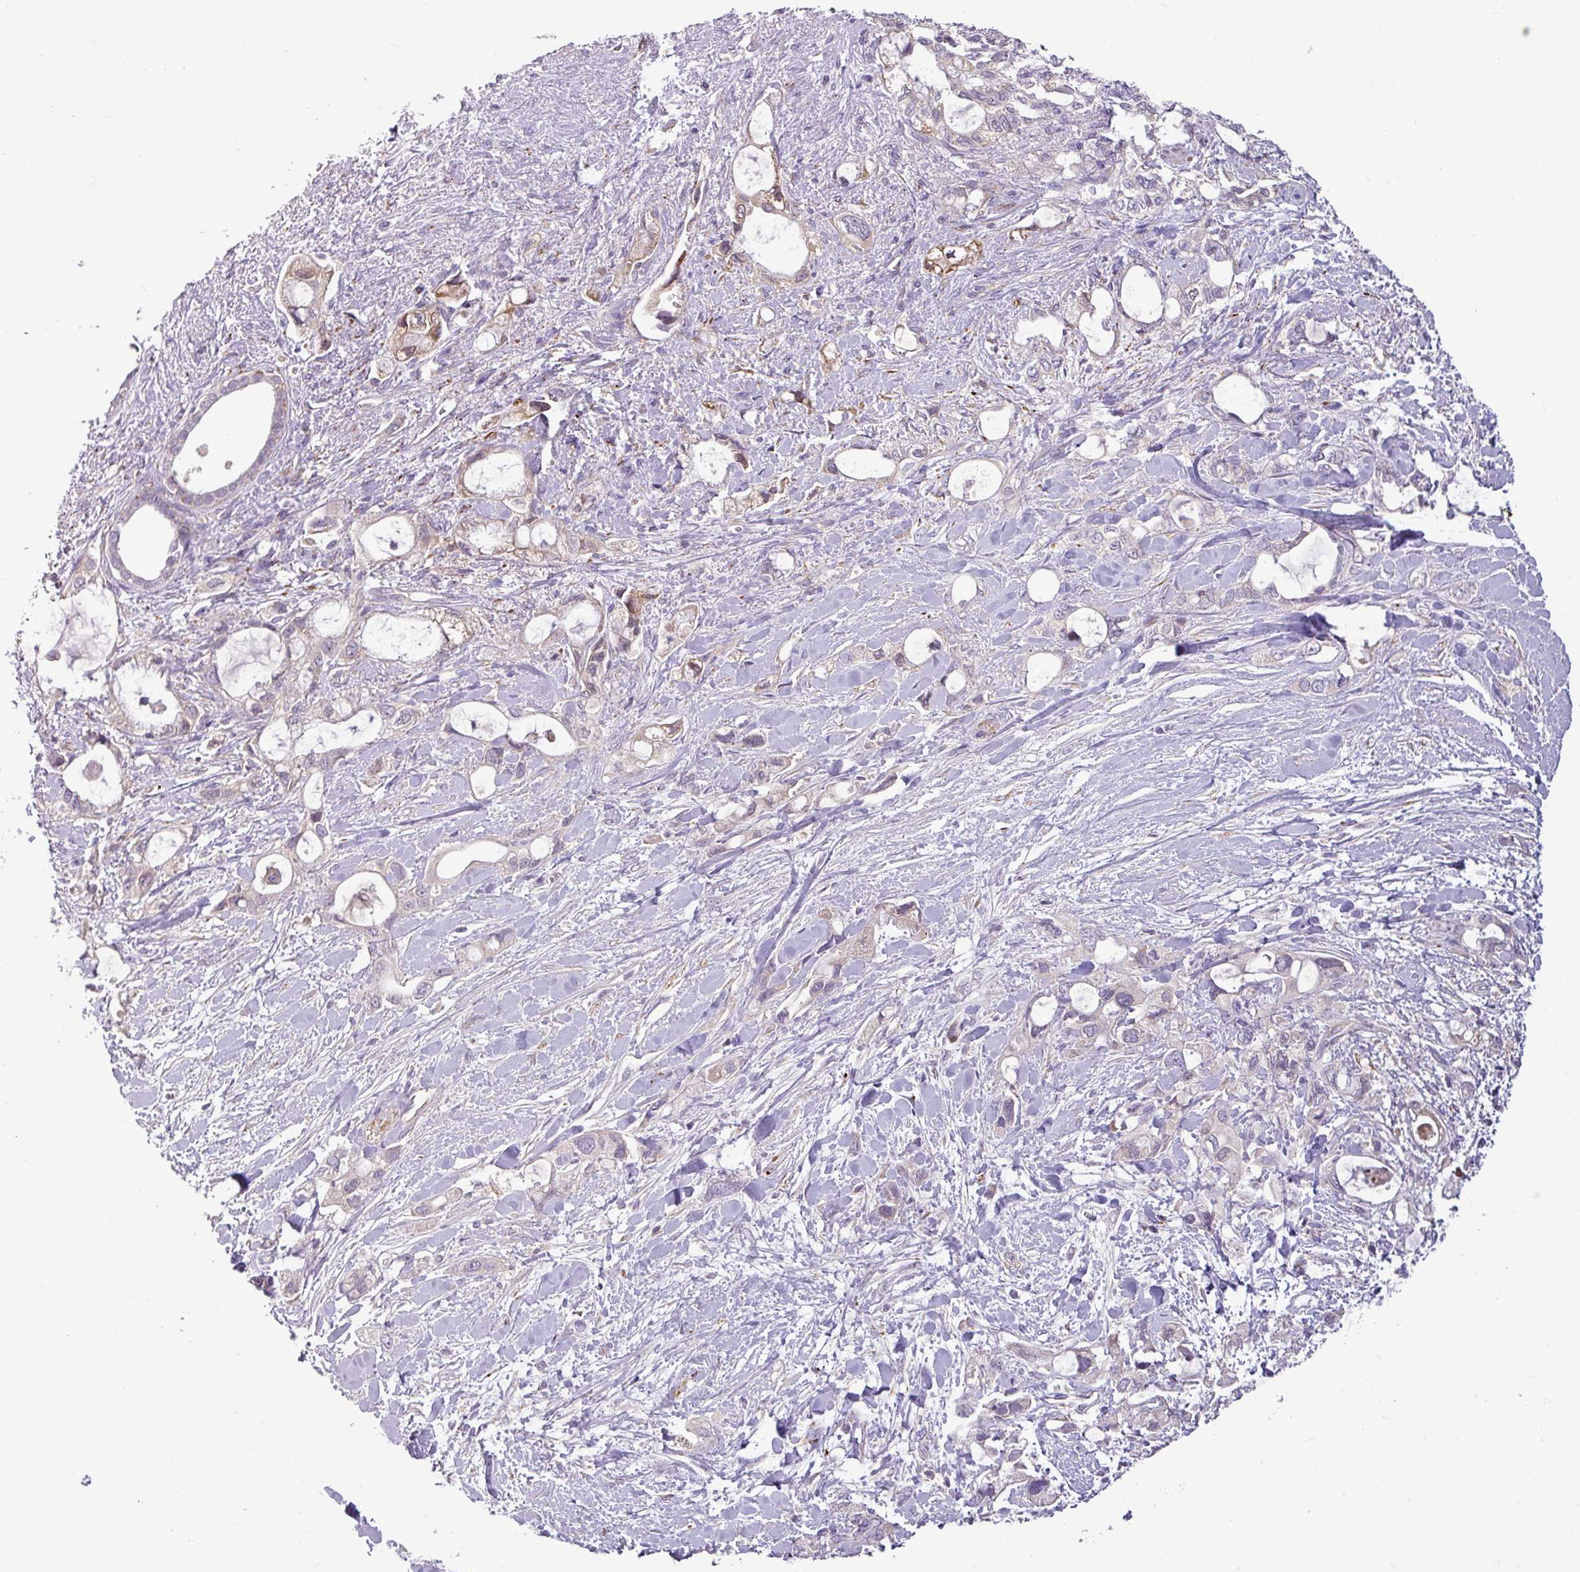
{"staining": {"intensity": "negative", "quantity": "none", "location": "none"}, "tissue": "pancreatic cancer", "cell_type": "Tumor cells", "image_type": "cancer", "snomed": [{"axis": "morphology", "description": "Adenocarcinoma, NOS"}, {"axis": "topography", "description": "Pancreas"}], "caption": "Immunohistochemical staining of human pancreatic cancer (adenocarcinoma) exhibits no significant positivity in tumor cells.", "gene": "ZNF35", "patient": {"sex": "female", "age": 56}}